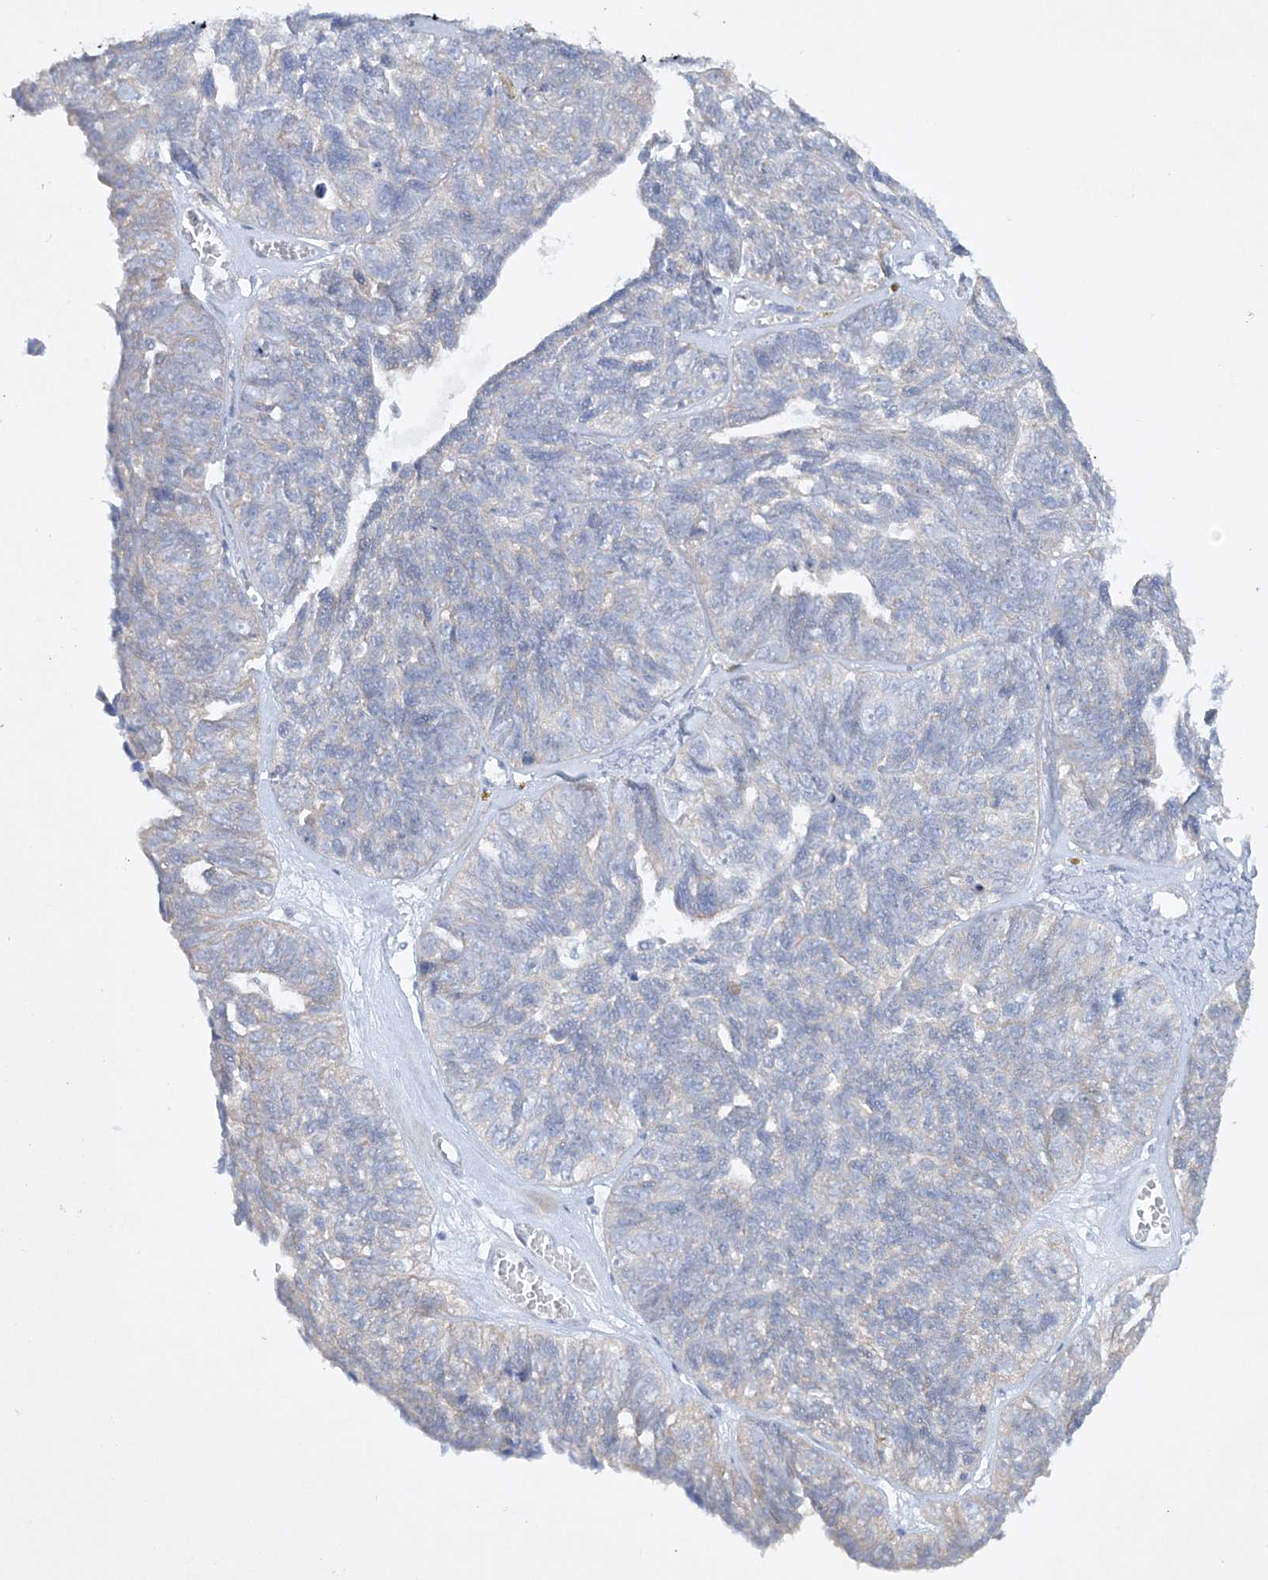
{"staining": {"intensity": "negative", "quantity": "none", "location": "none"}, "tissue": "ovarian cancer", "cell_type": "Tumor cells", "image_type": "cancer", "snomed": [{"axis": "morphology", "description": "Cystadenocarcinoma, serous, NOS"}, {"axis": "topography", "description": "Ovary"}], "caption": "IHC histopathology image of neoplastic tissue: ovarian serous cystadenocarcinoma stained with DAB reveals no significant protein expression in tumor cells.", "gene": "FARSB", "patient": {"sex": "female", "age": 79}}